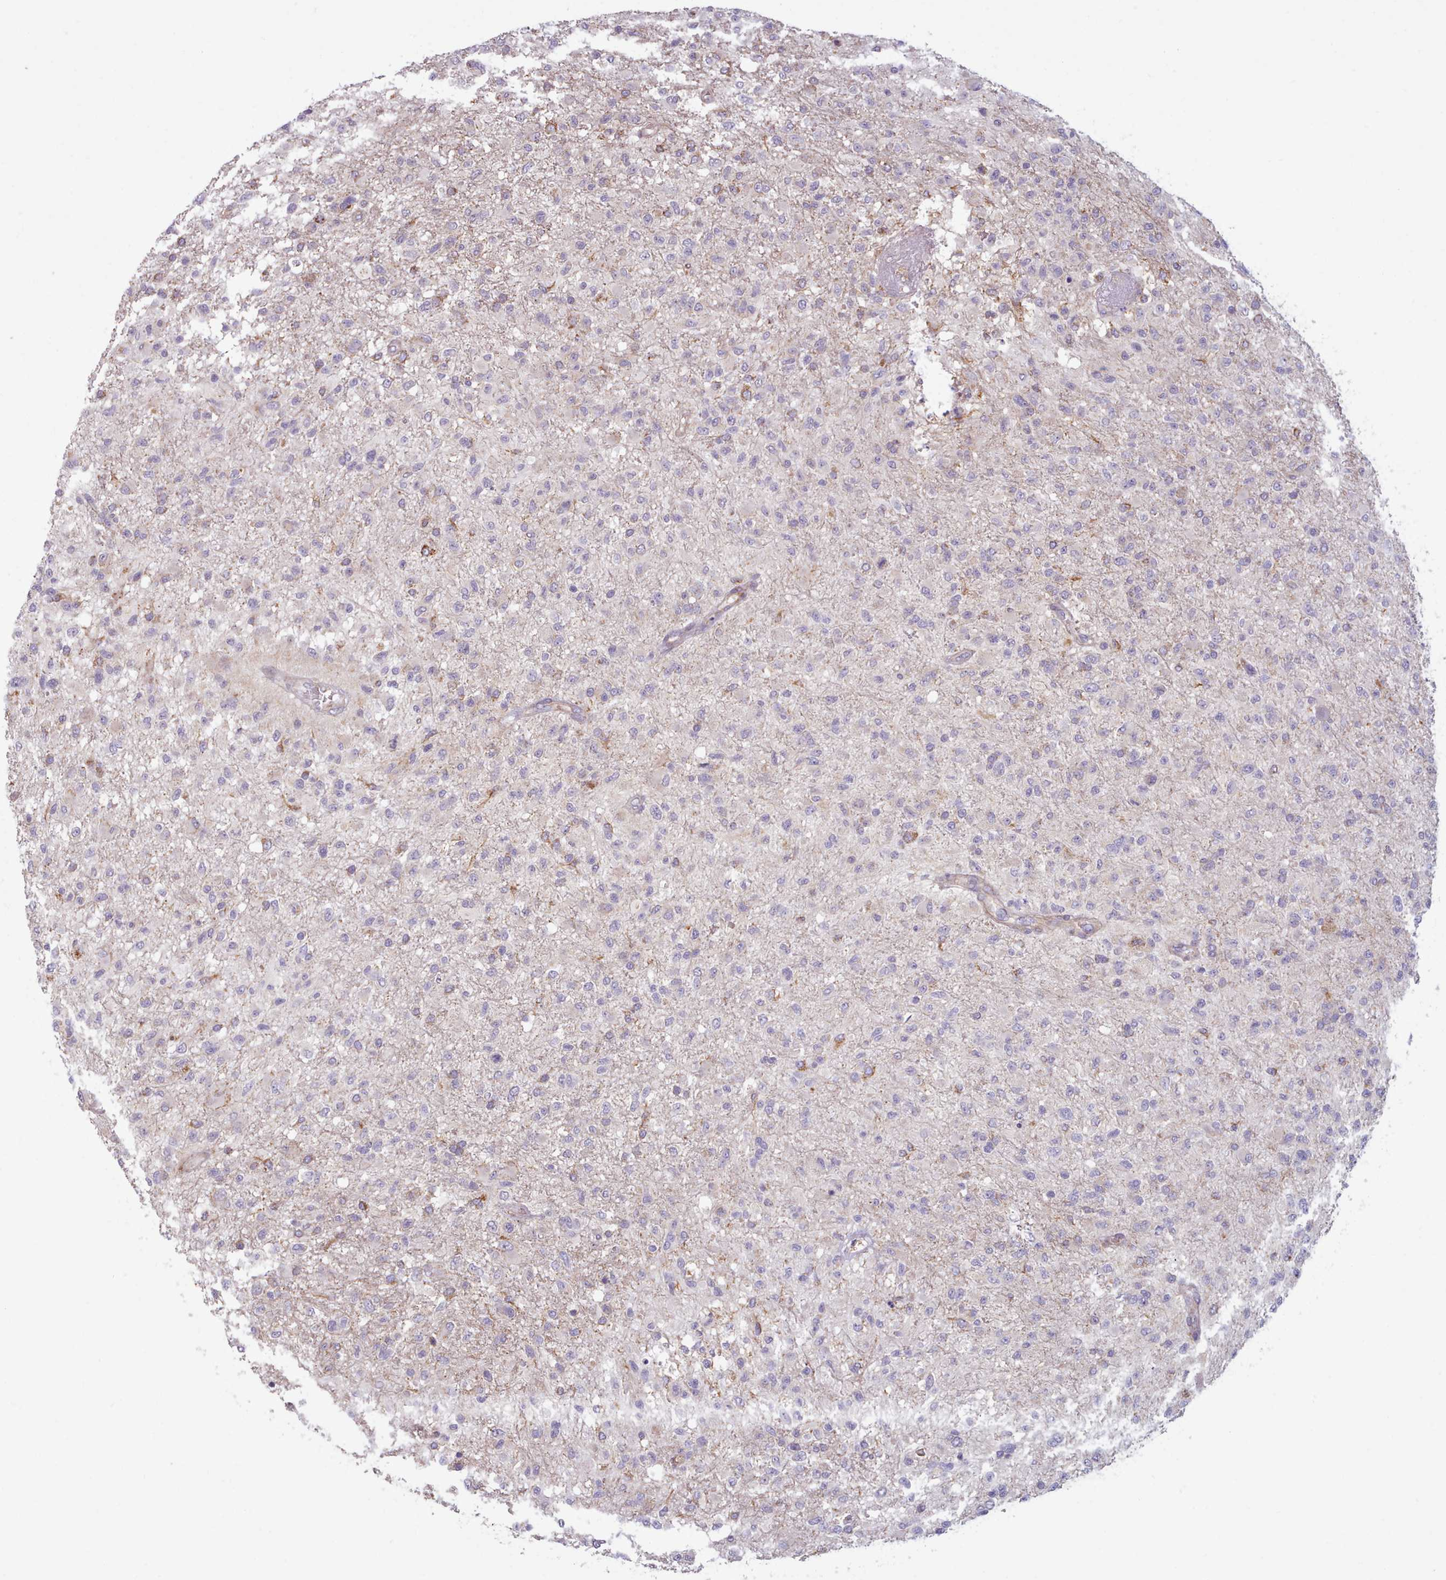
{"staining": {"intensity": "negative", "quantity": "none", "location": "none"}, "tissue": "glioma", "cell_type": "Tumor cells", "image_type": "cancer", "snomed": [{"axis": "morphology", "description": "Glioma, malignant, High grade"}, {"axis": "topography", "description": "Brain"}], "caption": "Immunohistochemical staining of human malignant glioma (high-grade) reveals no significant staining in tumor cells. The staining was performed using DAB to visualize the protein expression in brown, while the nuclei were stained in blue with hematoxylin (Magnification: 20x).", "gene": "CRYBG1", "patient": {"sex": "female", "age": 74}}